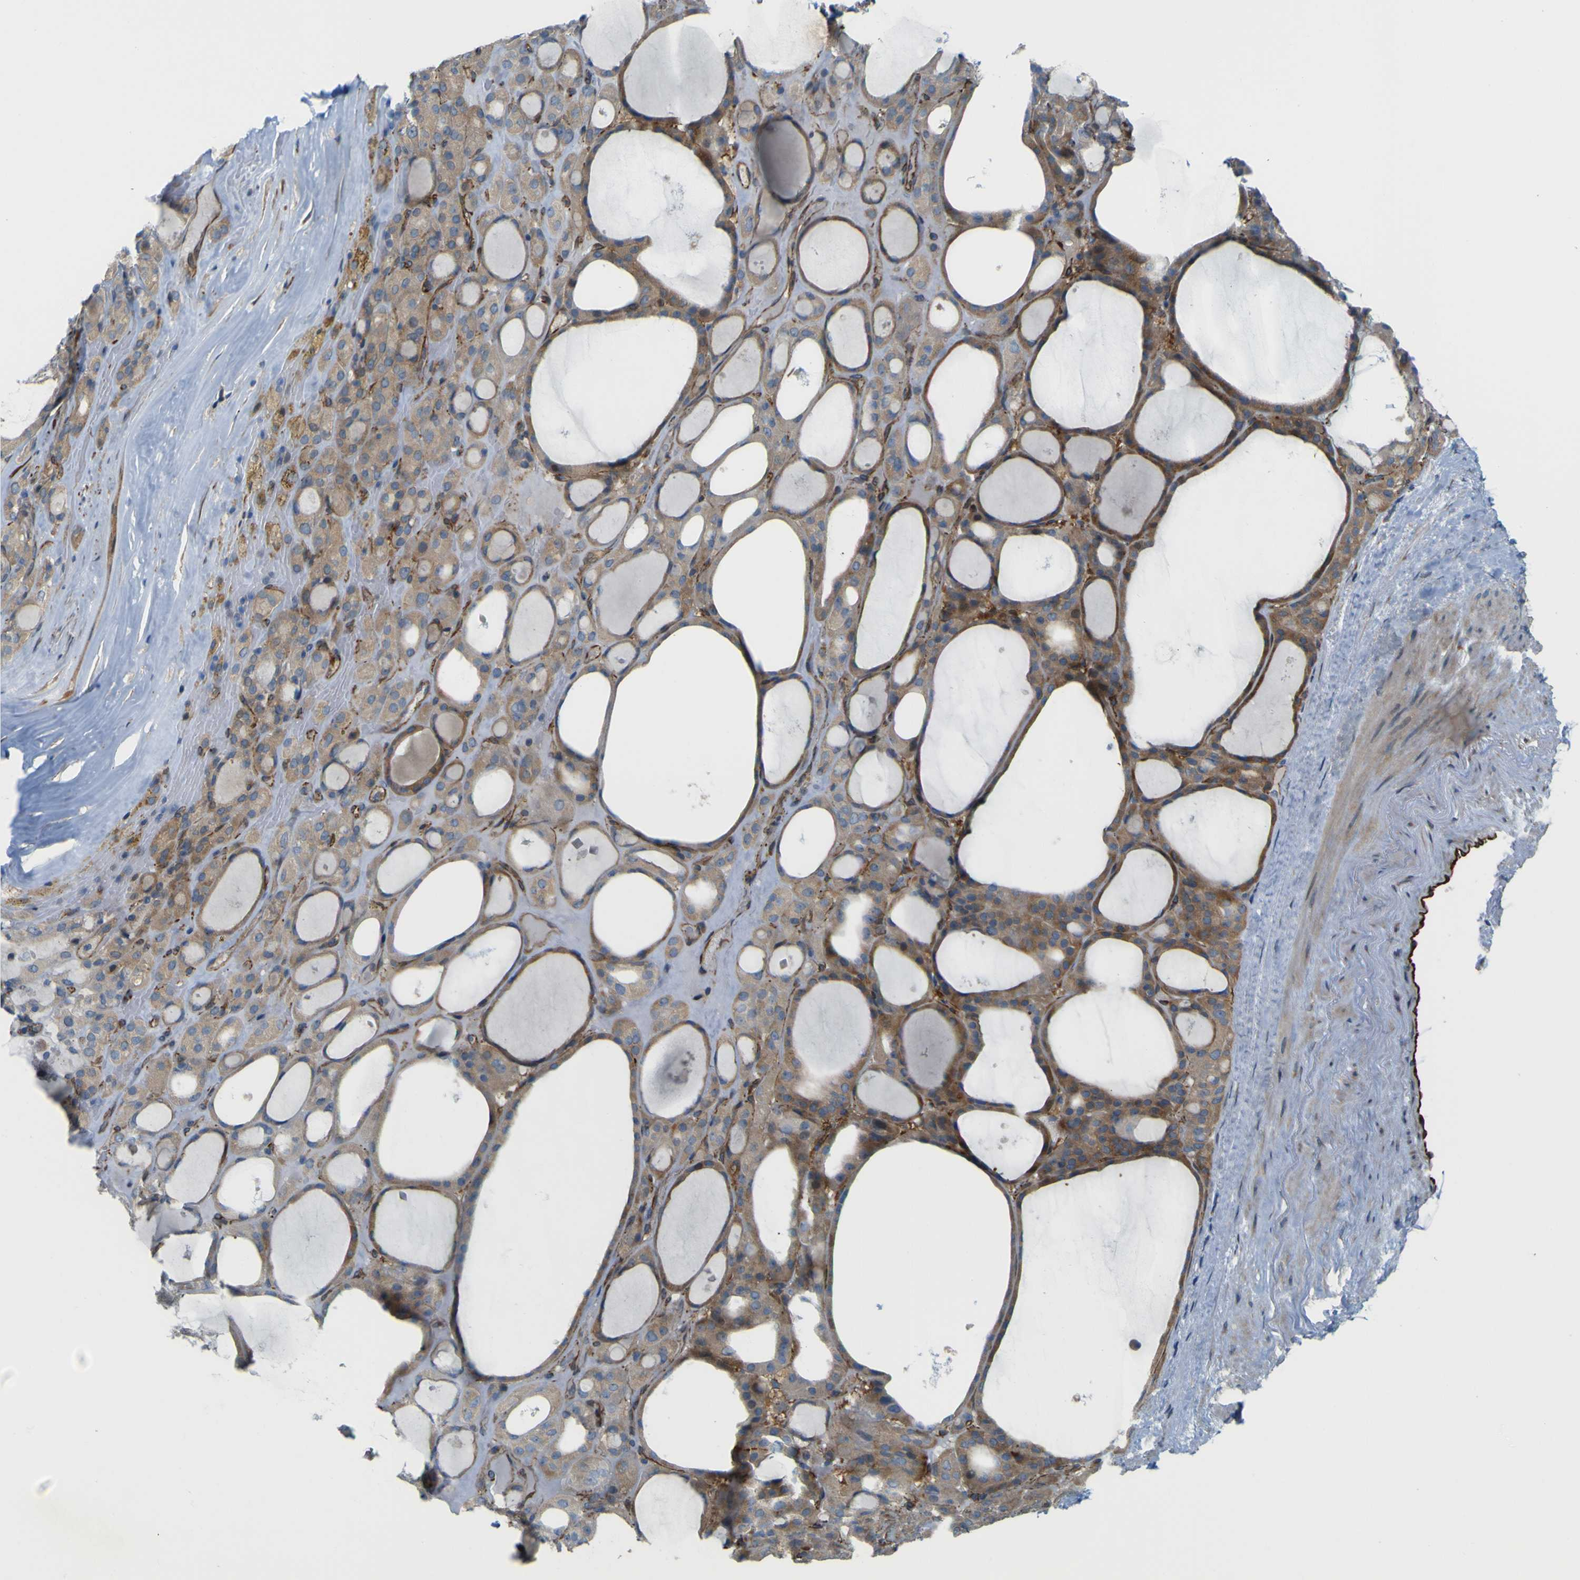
{"staining": {"intensity": "moderate", "quantity": ">75%", "location": "cytoplasmic/membranous"}, "tissue": "thyroid gland", "cell_type": "Glandular cells", "image_type": "normal", "snomed": [{"axis": "morphology", "description": "Normal tissue, NOS"}, {"axis": "morphology", "description": "Carcinoma, NOS"}, {"axis": "topography", "description": "Thyroid gland"}], "caption": "Immunohistochemical staining of normal human thyroid gland shows >75% levels of moderate cytoplasmic/membranous protein positivity in approximately >75% of glandular cells. Nuclei are stained in blue.", "gene": "JPH1", "patient": {"sex": "female", "age": 86}}